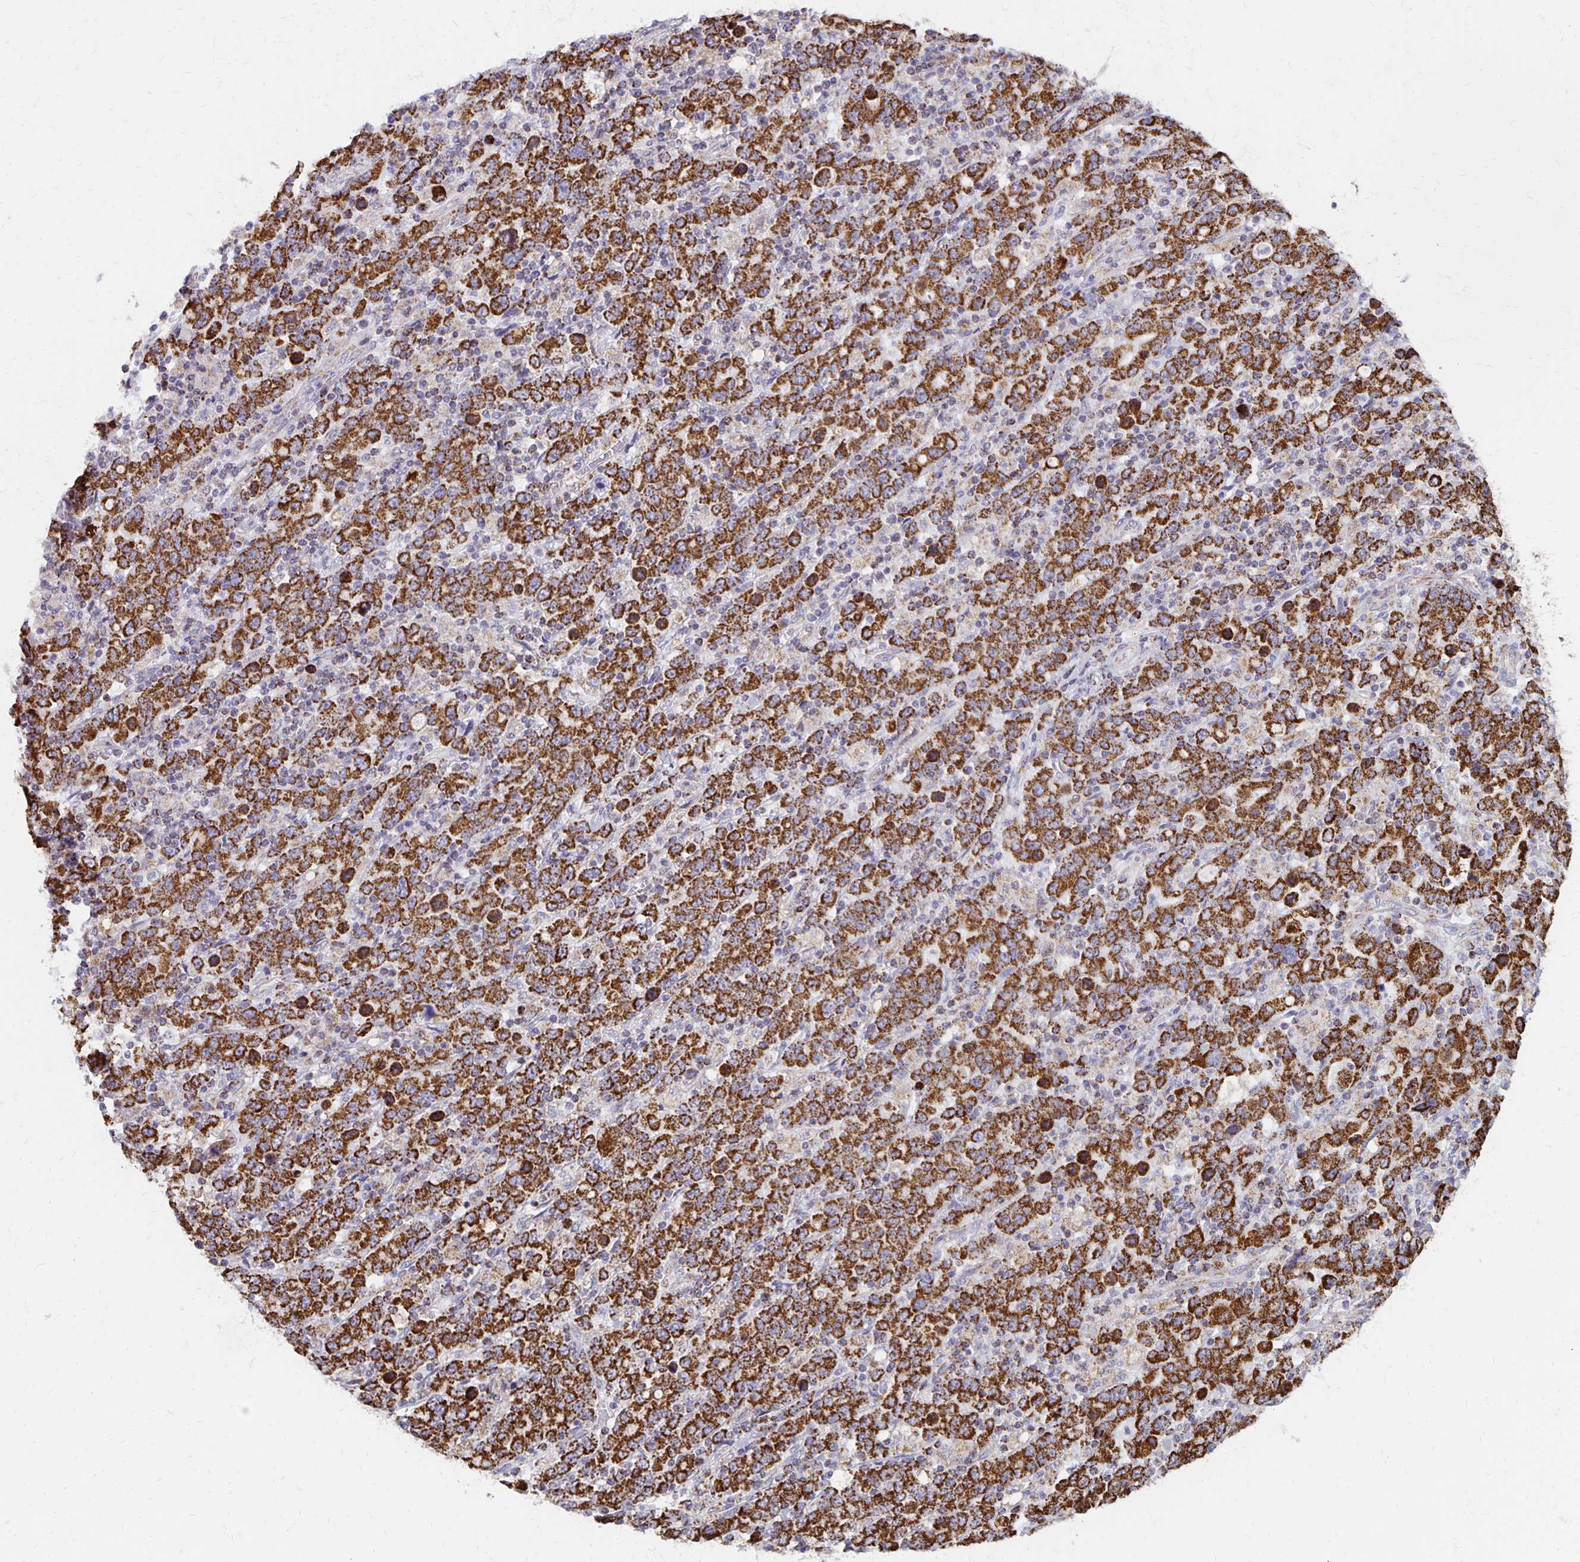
{"staining": {"intensity": "strong", "quantity": ">75%", "location": "cytoplasmic/membranous"}, "tissue": "stomach cancer", "cell_type": "Tumor cells", "image_type": "cancer", "snomed": [{"axis": "morphology", "description": "Adenocarcinoma, NOS"}, {"axis": "topography", "description": "Stomach, upper"}], "caption": "Brown immunohistochemical staining in human stomach cancer shows strong cytoplasmic/membranous expression in about >75% of tumor cells.", "gene": "IER3", "patient": {"sex": "male", "age": 69}}